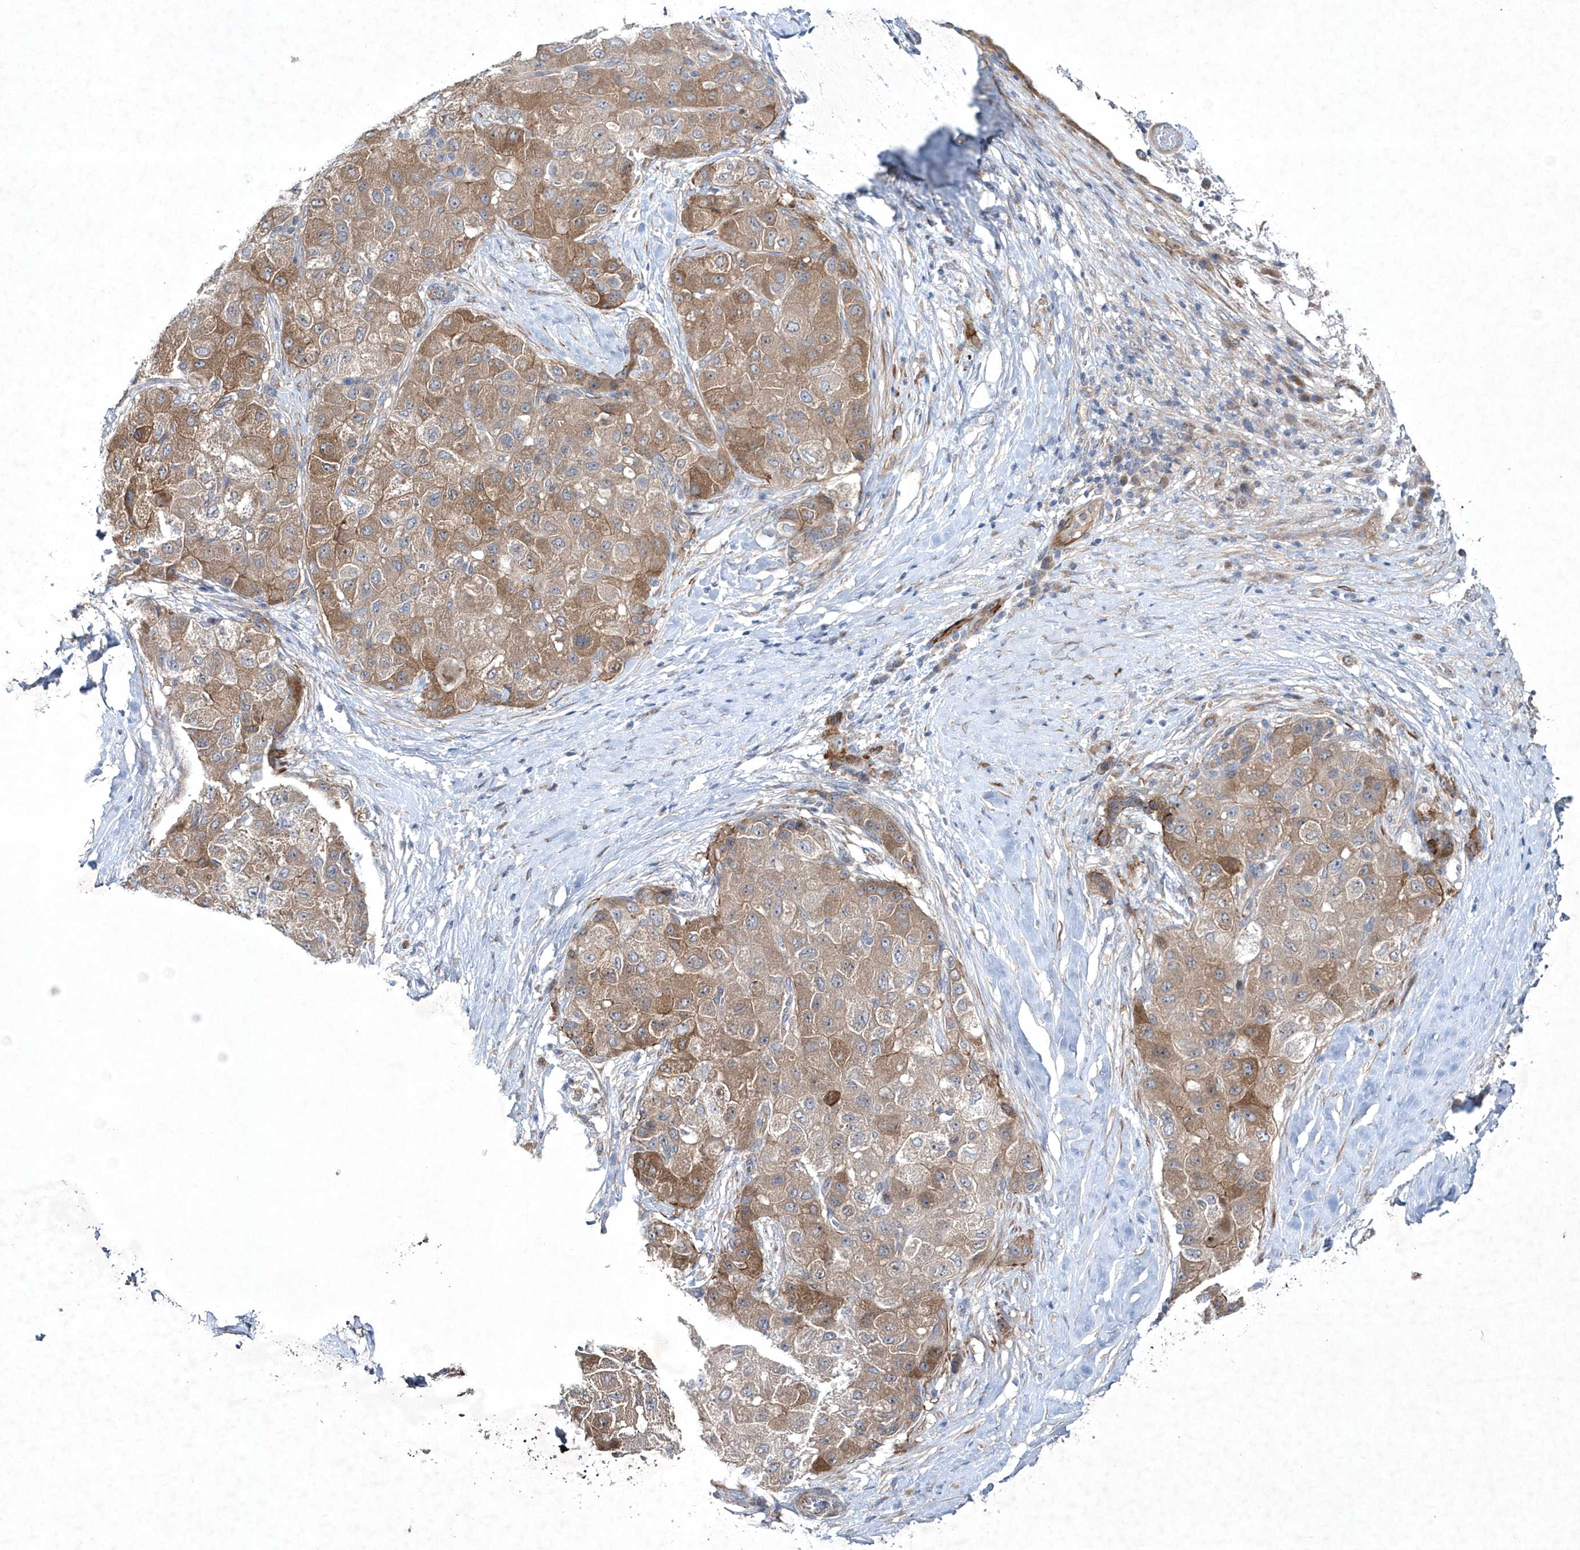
{"staining": {"intensity": "moderate", "quantity": ">75%", "location": "cytoplasmic/membranous"}, "tissue": "liver cancer", "cell_type": "Tumor cells", "image_type": "cancer", "snomed": [{"axis": "morphology", "description": "Carcinoma, Hepatocellular, NOS"}, {"axis": "topography", "description": "Liver"}], "caption": "A brown stain highlights moderate cytoplasmic/membranous positivity of a protein in human hepatocellular carcinoma (liver) tumor cells.", "gene": "DSPP", "patient": {"sex": "male", "age": 80}}